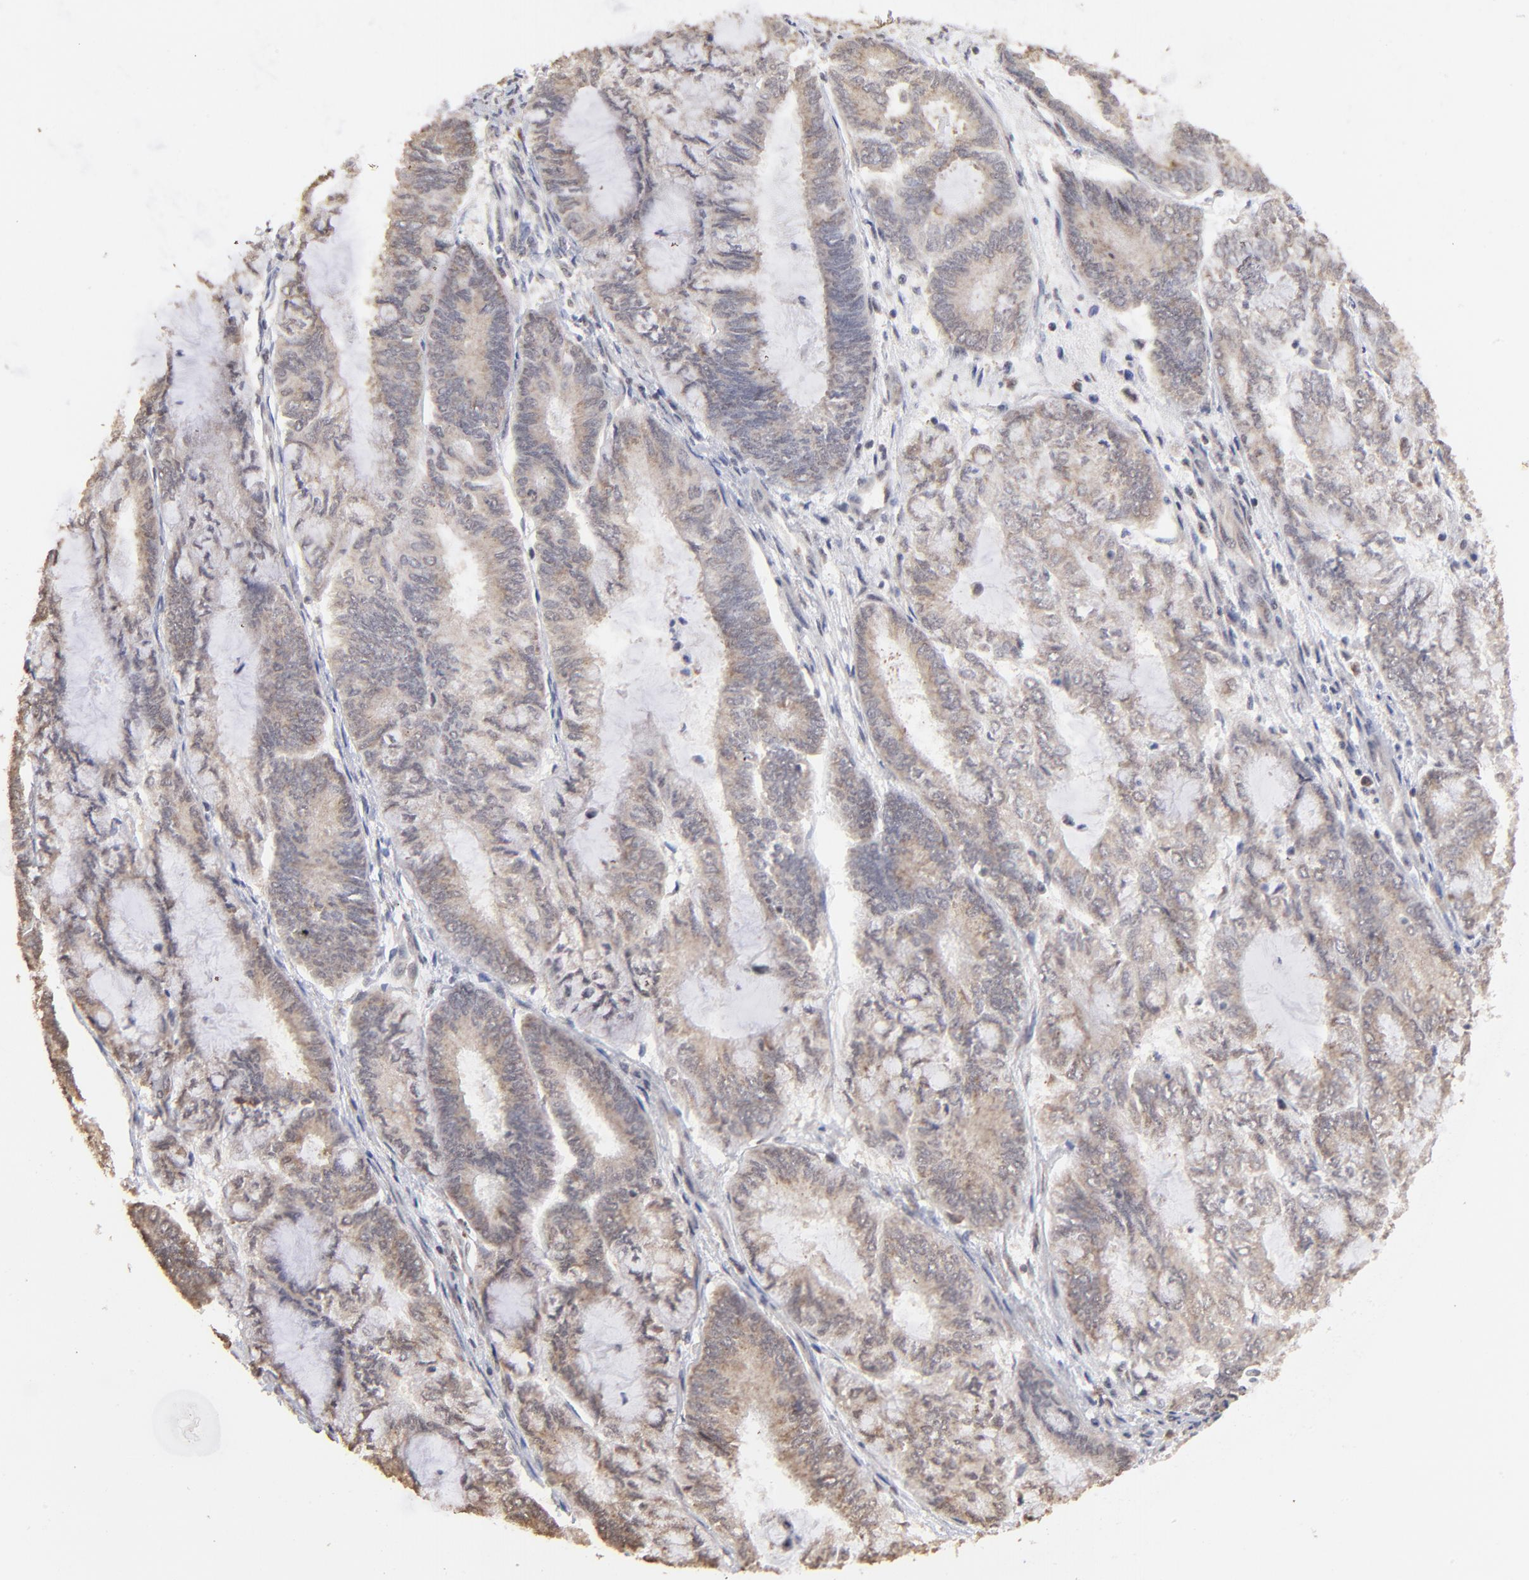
{"staining": {"intensity": "weak", "quantity": ">75%", "location": "cytoplasmic/membranous"}, "tissue": "endometrial cancer", "cell_type": "Tumor cells", "image_type": "cancer", "snomed": [{"axis": "morphology", "description": "Adenocarcinoma, NOS"}, {"axis": "topography", "description": "Endometrium"}], "caption": "This photomicrograph displays adenocarcinoma (endometrial) stained with IHC to label a protein in brown. The cytoplasmic/membranous of tumor cells show weak positivity for the protein. Nuclei are counter-stained blue.", "gene": "BRPF1", "patient": {"sex": "female", "age": 59}}